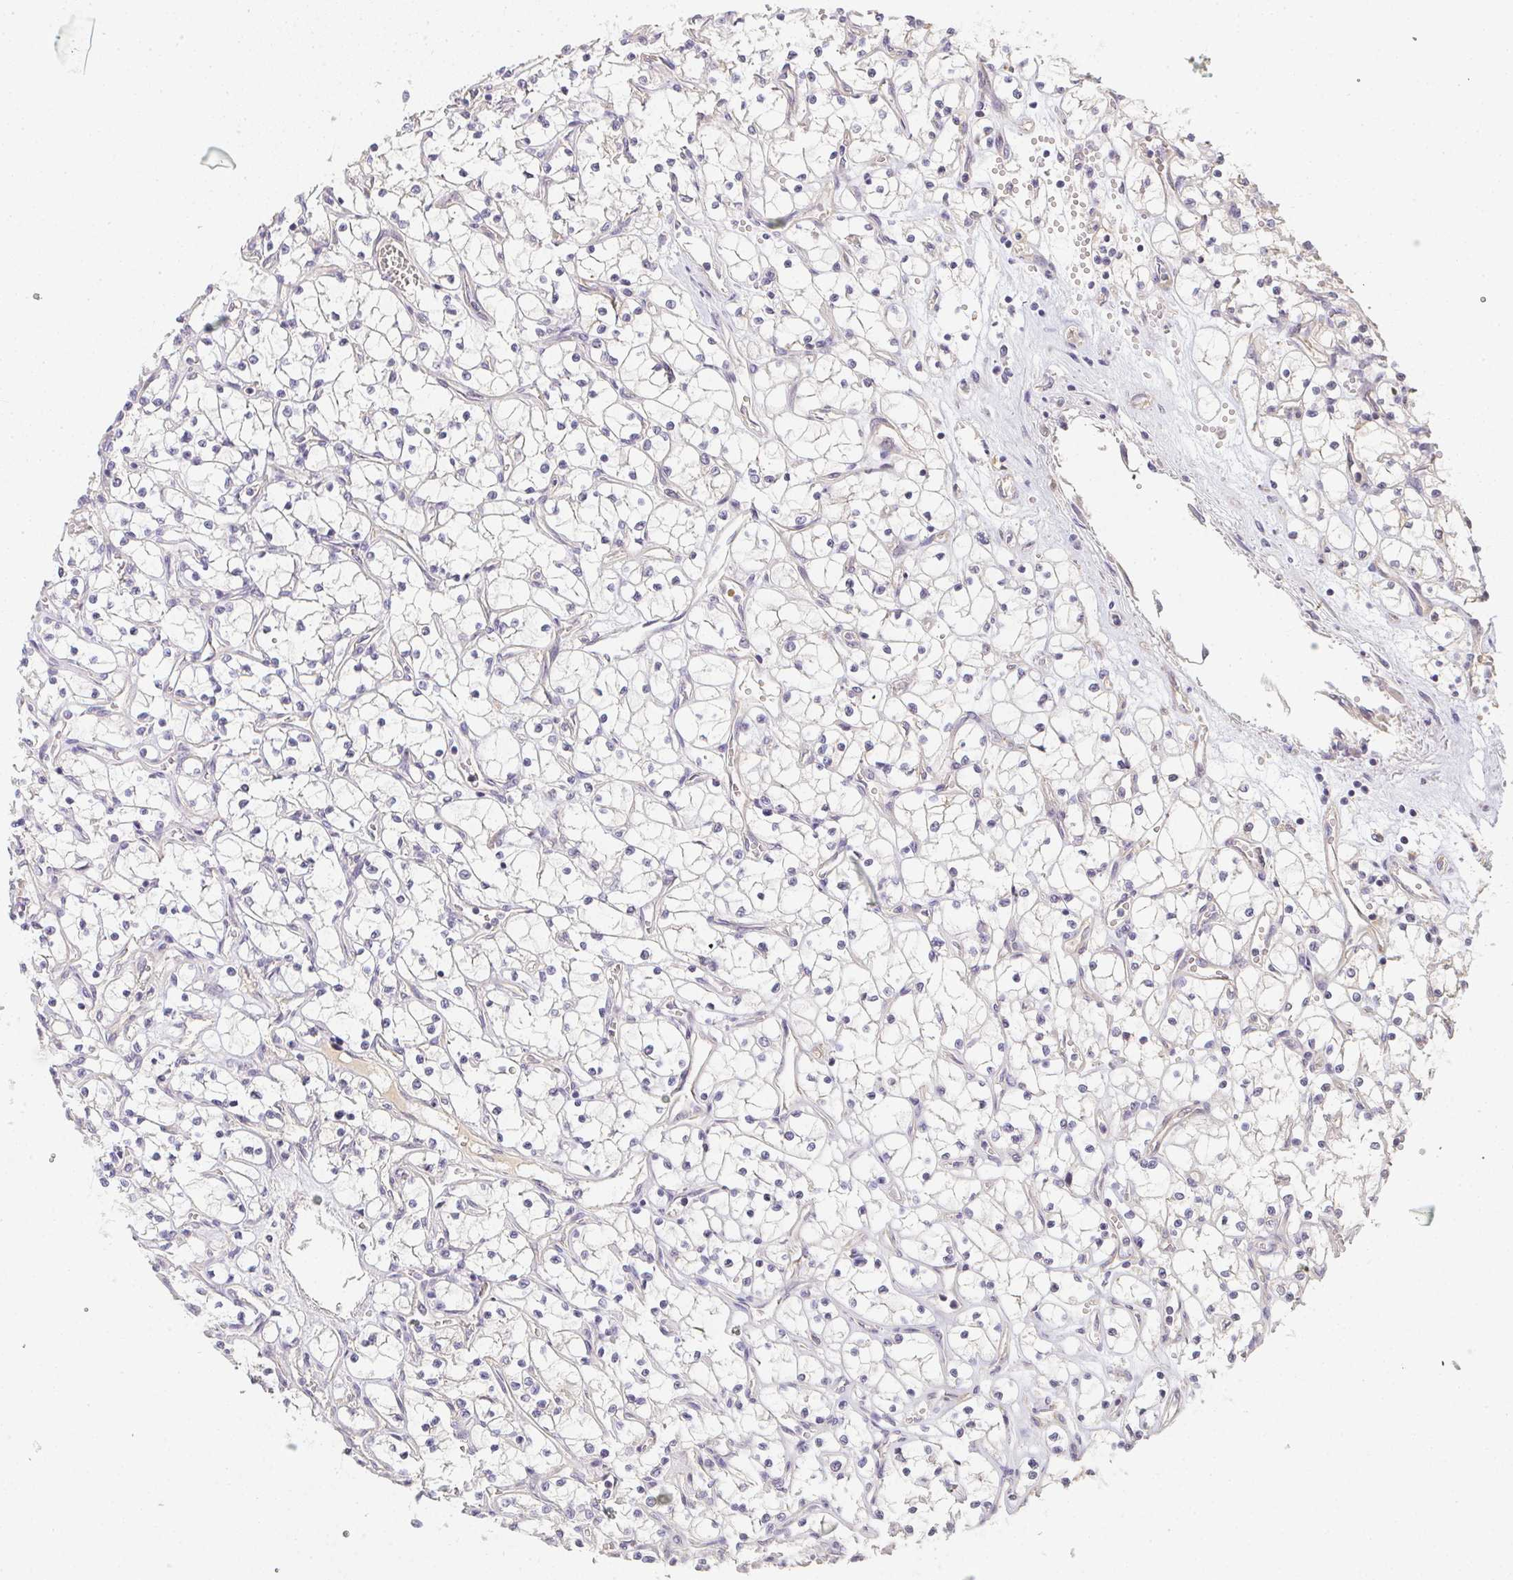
{"staining": {"intensity": "negative", "quantity": "none", "location": "none"}, "tissue": "renal cancer", "cell_type": "Tumor cells", "image_type": "cancer", "snomed": [{"axis": "morphology", "description": "Adenocarcinoma, NOS"}, {"axis": "topography", "description": "Kidney"}], "caption": "High magnification brightfield microscopy of renal cancer (adenocarcinoma) stained with DAB (3,3'-diaminobenzidine) (brown) and counterstained with hematoxylin (blue): tumor cells show no significant positivity.", "gene": "SLC35B3", "patient": {"sex": "female", "age": 69}}